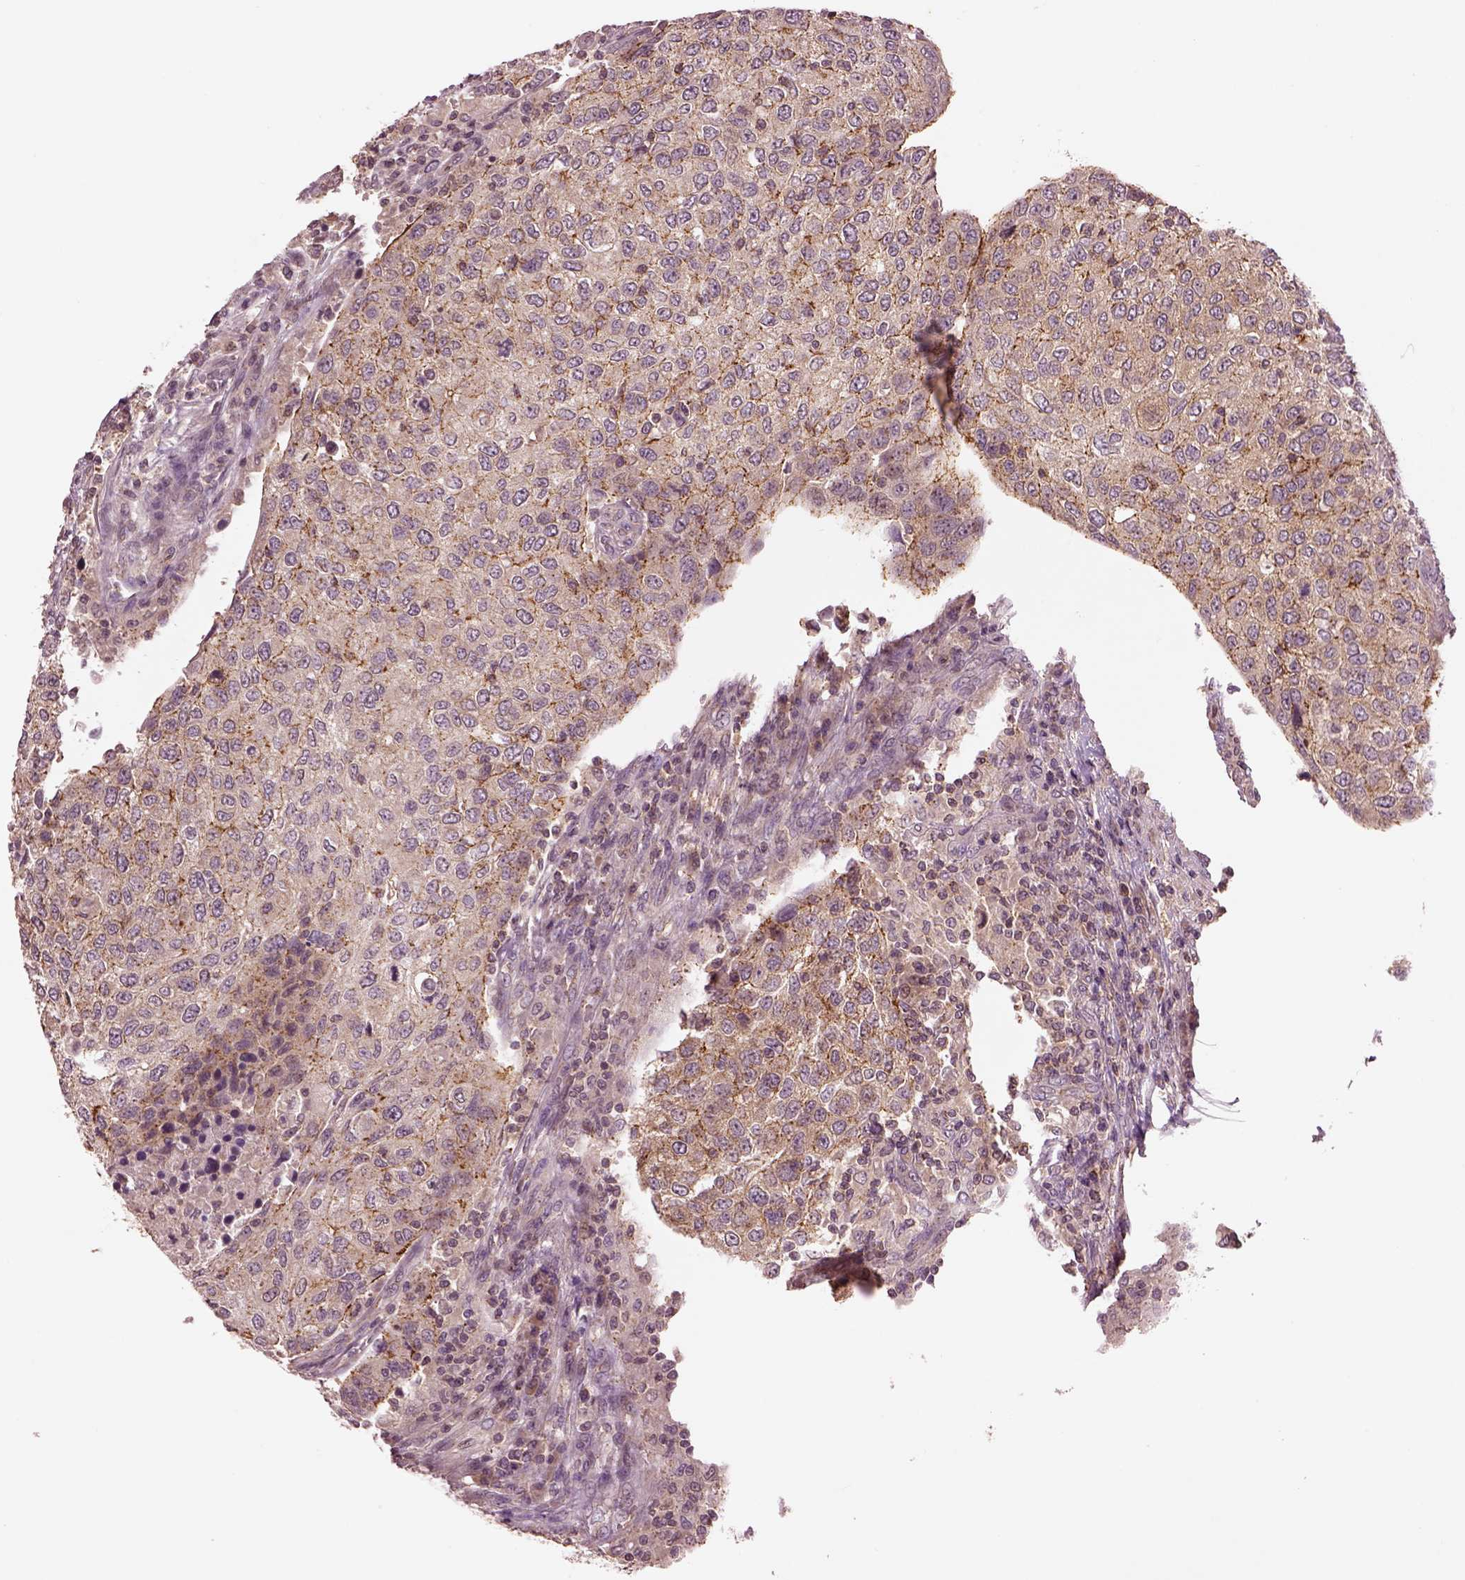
{"staining": {"intensity": "moderate", "quantity": "25%-75%", "location": "cytoplasmic/membranous"}, "tissue": "urothelial cancer", "cell_type": "Tumor cells", "image_type": "cancer", "snomed": [{"axis": "morphology", "description": "Urothelial carcinoma, High grade"}, {"axis": "topography", "description": "Urinary bladder"}], "caption": "High-magnification brightfield microscopy of urothelial cancer stained with DAB (3,3'-diaminobenzidine) (brown) and counterstained with hematoxylin (blue). tumor cells exhibit moderate cytoplasmic/membranous positivity is present in approximately25%-75% of cells. (DAB IHC, brown staining for protein, blue staining for nuclei).", "gene": "MTHFS", "patient": {"sex": "female", "age": 78}}